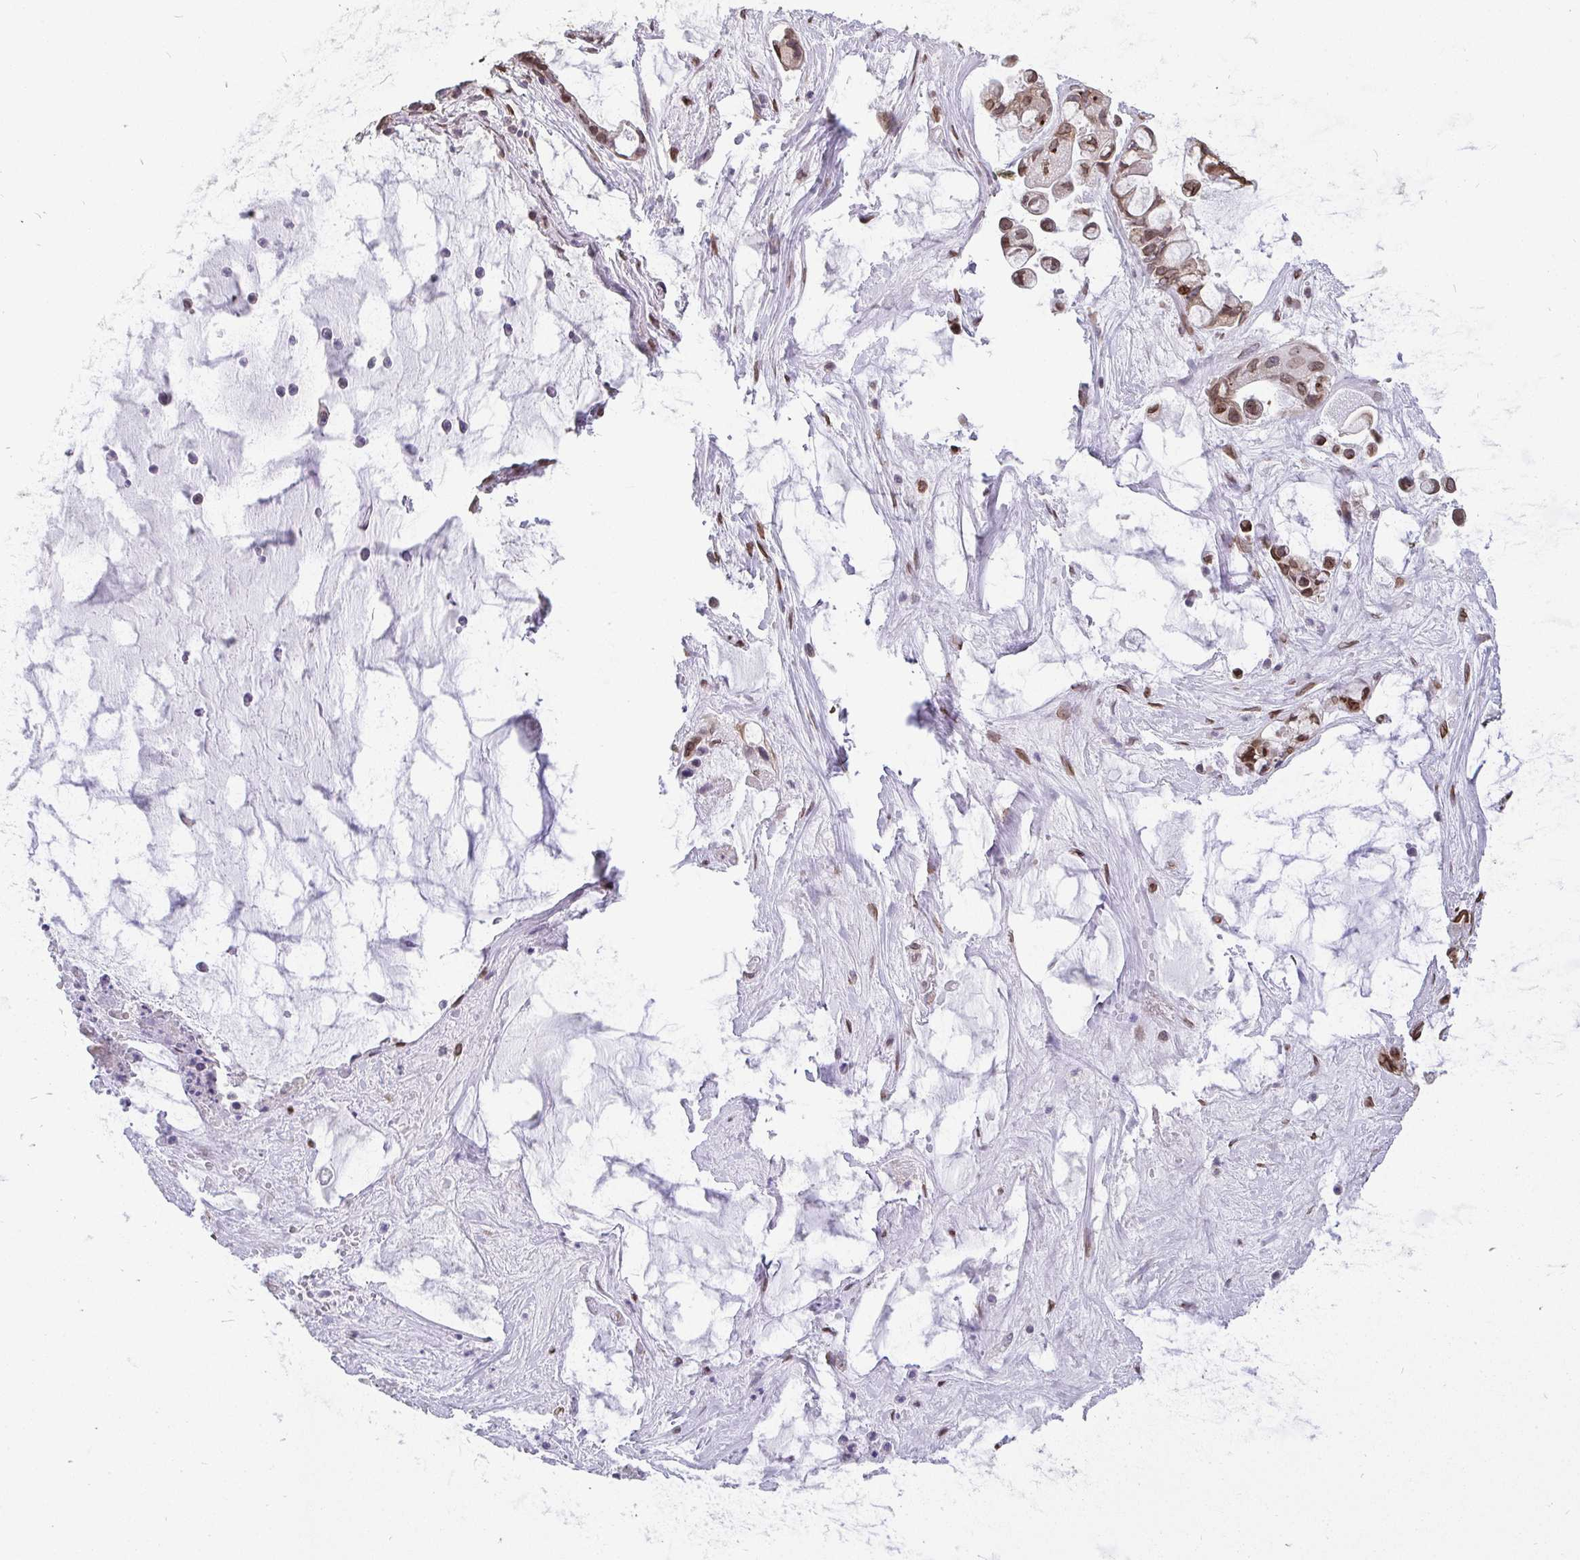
{"staining": {"intensity": "moderate", "quantity": ">75%", "location": "cytoplasmic/membranous,nuclear"}, "tissue": "ovarian cancer", "cell_type": "Tumor cells", "image_type": "cancer", "snomed": [{"axis": "morphology", "description": "Cystadenocarcinoma, mucinous, NOS"}, {"axis": "topography", "description": "Ovary"}], "caption": "Immunohistochemistry micrograph of mucinous cystadenocarcinoma (ovarian) stained for a protein (brown), which displays medium levels of moderate cytoplasmic/membranous and nuclear staining in about >75% of tumor cells.", "gene": "EMD", "patient": {"sex": "female", "age": 63}}